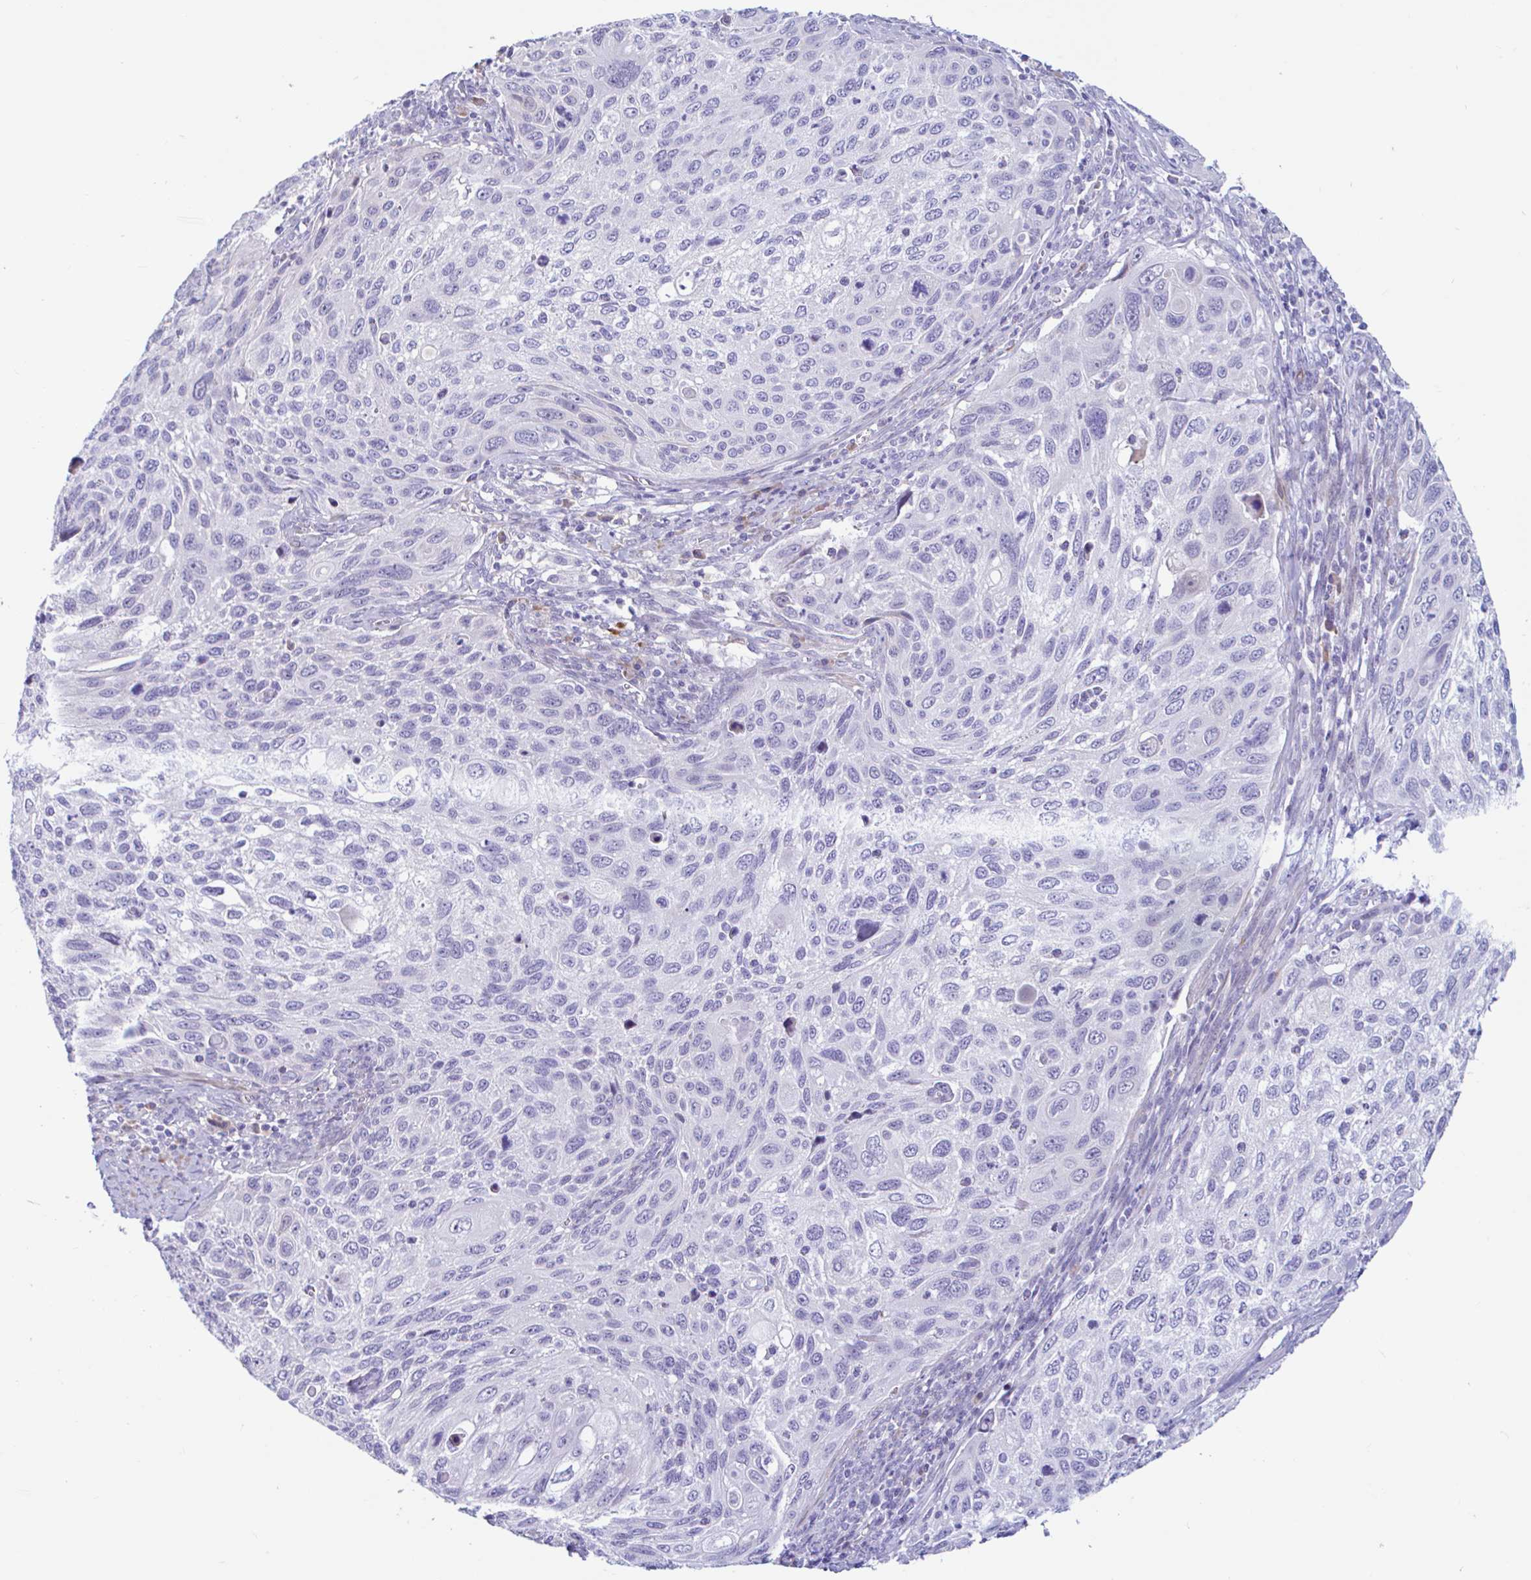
{"staining": {"intensity": "negative", "quantity": "none", "location": "none"}, "tissue": "cervical cancer", "cell_type": "Tumor cells", "image_type": "cancer", "snomed": [{"axis": "morphology", "description": "Squamous cell carcinoma, NOS"}, {"axis": "topography", "description": "Cervix"}], "caption": "This is a micrograph of immunohistochemistry staining of cervical squamous cell carcinoma, which shows no positivity in tumor cells. The staining was performed using DAB to visualize the protein expression in brown, while the nuclei were stained in blue with hematoxylin (Magnification: 20x).", "gene": "NBPF3", "patient": {"sex": "female", "age": 70}}